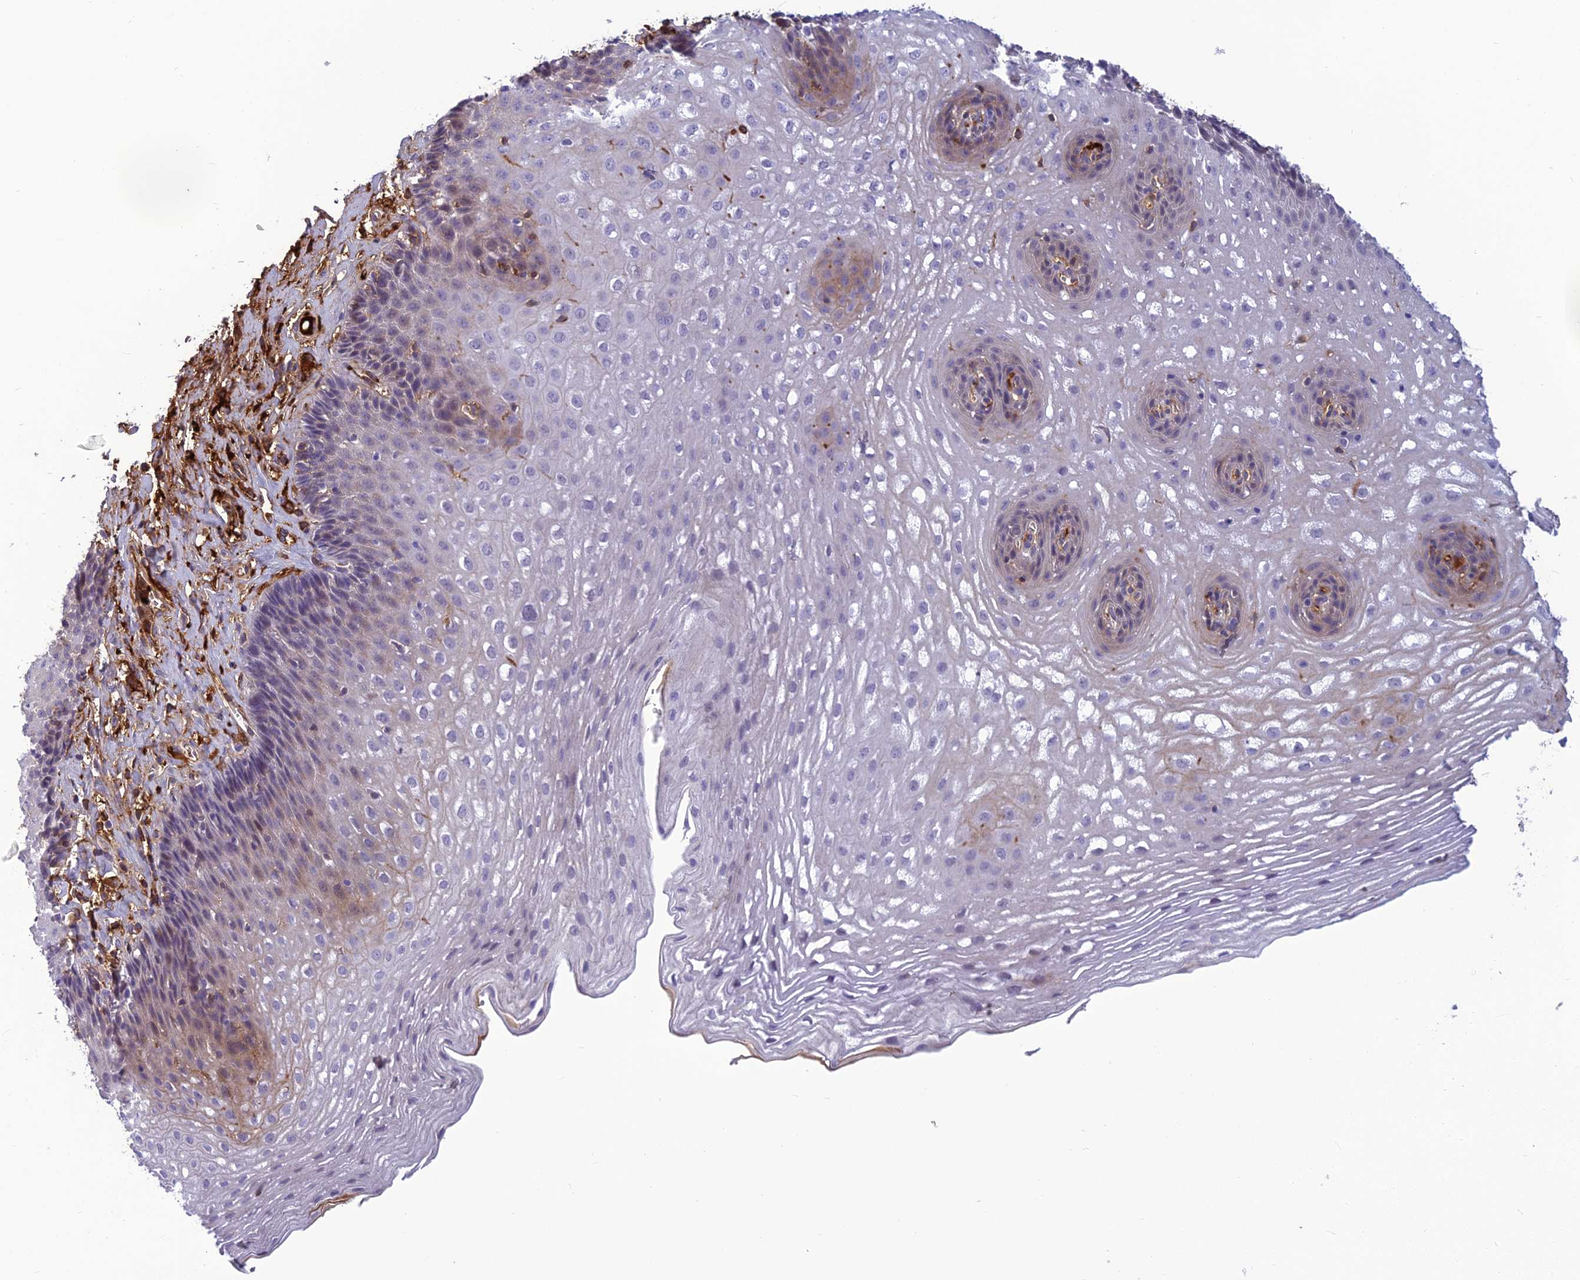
{"staining": {"intensity": "moderate", "quantity": "<25%", "location": "cytoplasmic/membranous"}, "tissue": "esophagus", "cell_type": "Squamous epithelial cells", "image_type": "normal", "snomed": [{"axis": "morphology", "description": "Normal tissue, NOS"}, {"axis": "topography", "description": "Esophagus"}], "caption": "Esophagus stained with immunohistochemistry (IHC) reveals moderate cytoplasmic/membranous staining in about <25% of squamous epithelial cells. (DAB (3,3'-diaminobenzidine) IHC with brightfield microscopy, high magnification).", "gene": "CLEC11A", "patient": {"sex": "female", "age": 66}}